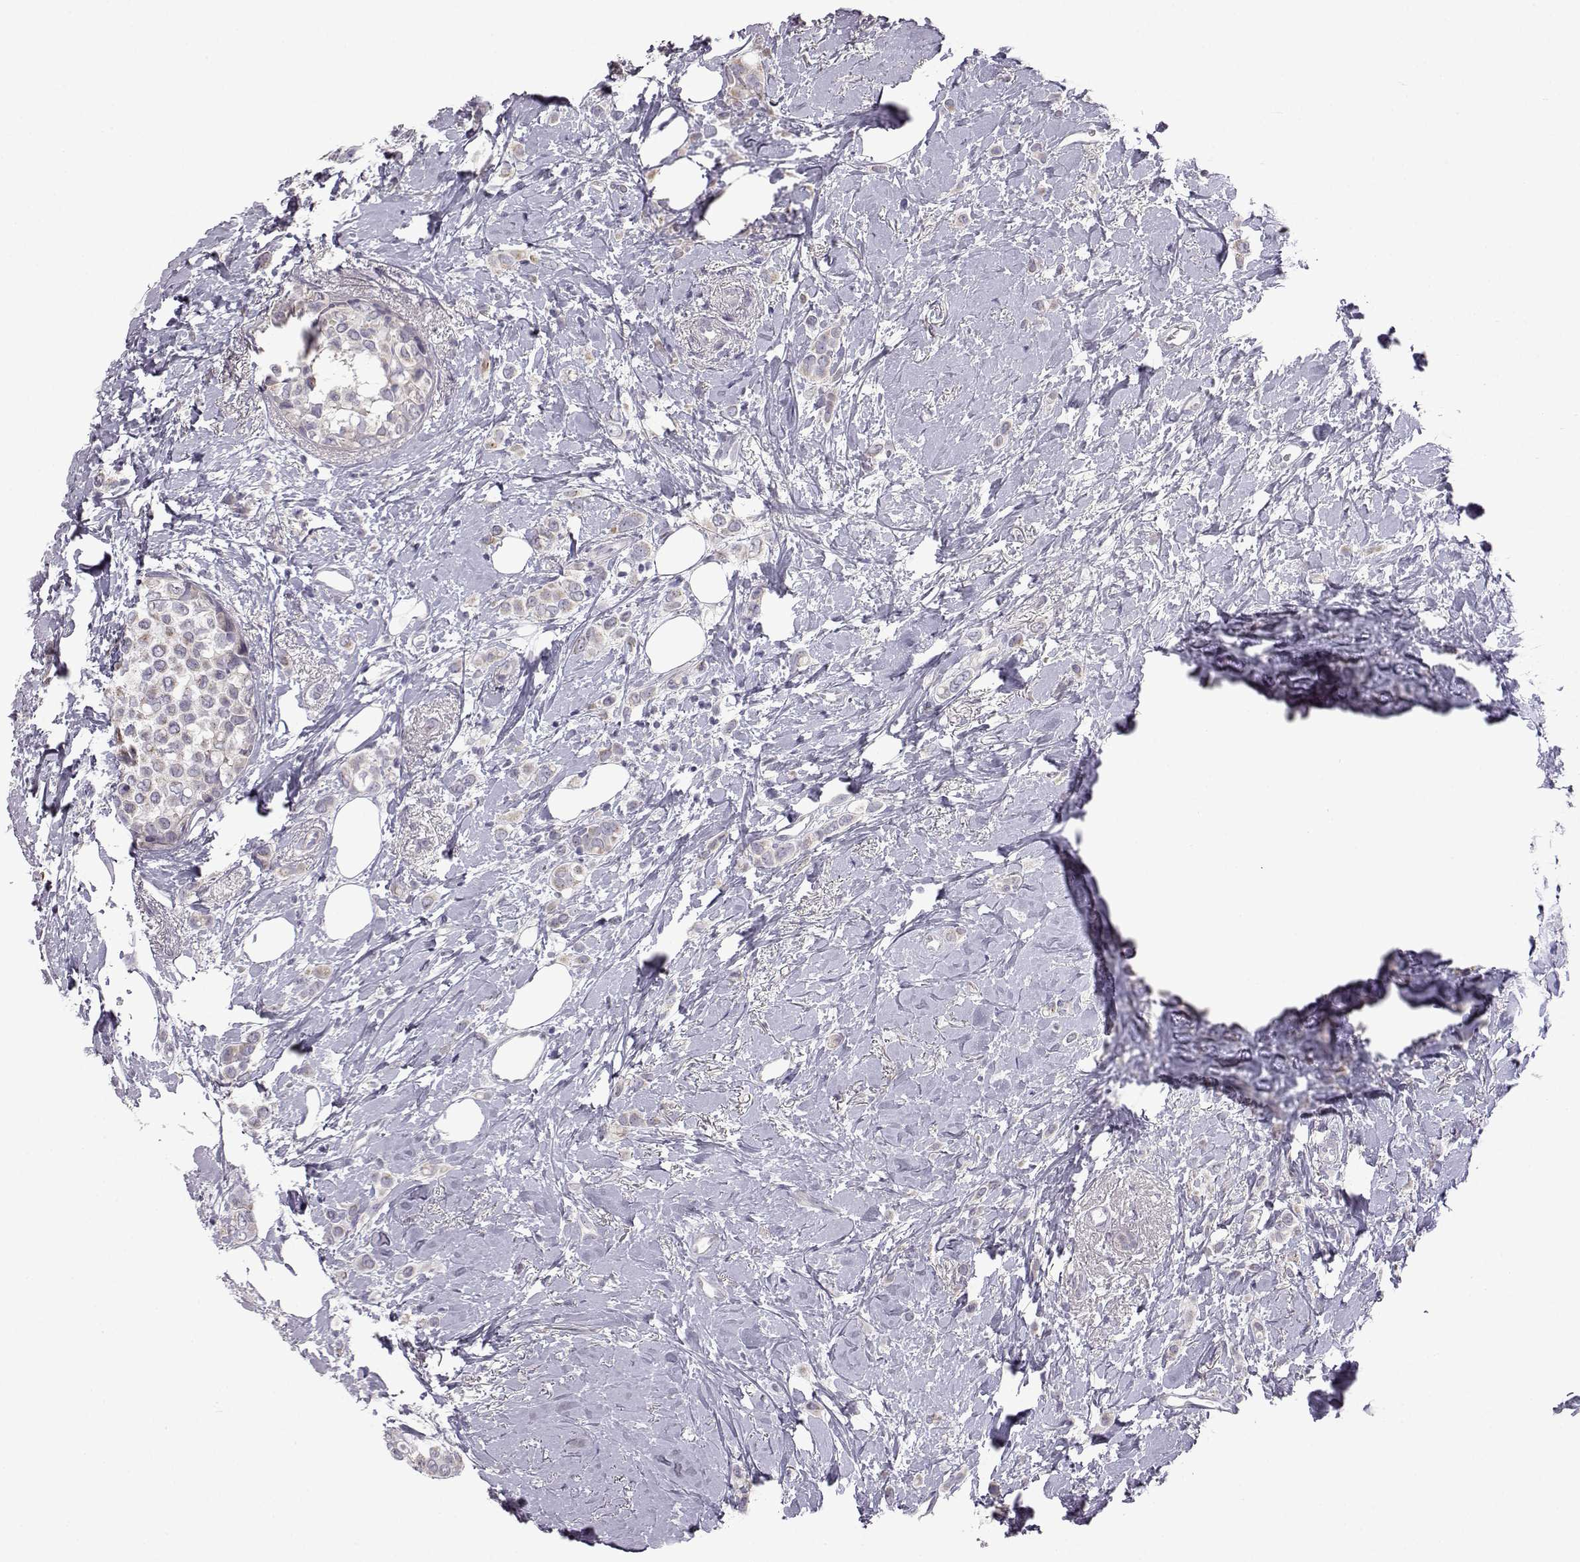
{"staining": {"intensity": "negative", "quantity": "none", "location": "none"}, "tissue": "breast cancer", "cell_type": "Tumor cells", "image_type": "cancer", "snomed": [{"axis": "morphology", "description": "Lobular carcinoma"}, {"axis": "topography", "description": "Breast"}], "caption": "High power microscopy photomicrograph of an immunohistochemistry (IHC) photomicrograph of breast lobular carcinoma, revealing no significant staining in tumor cells.", "gene": "VGF", "patient": {"sex": "female", "age": 66}}